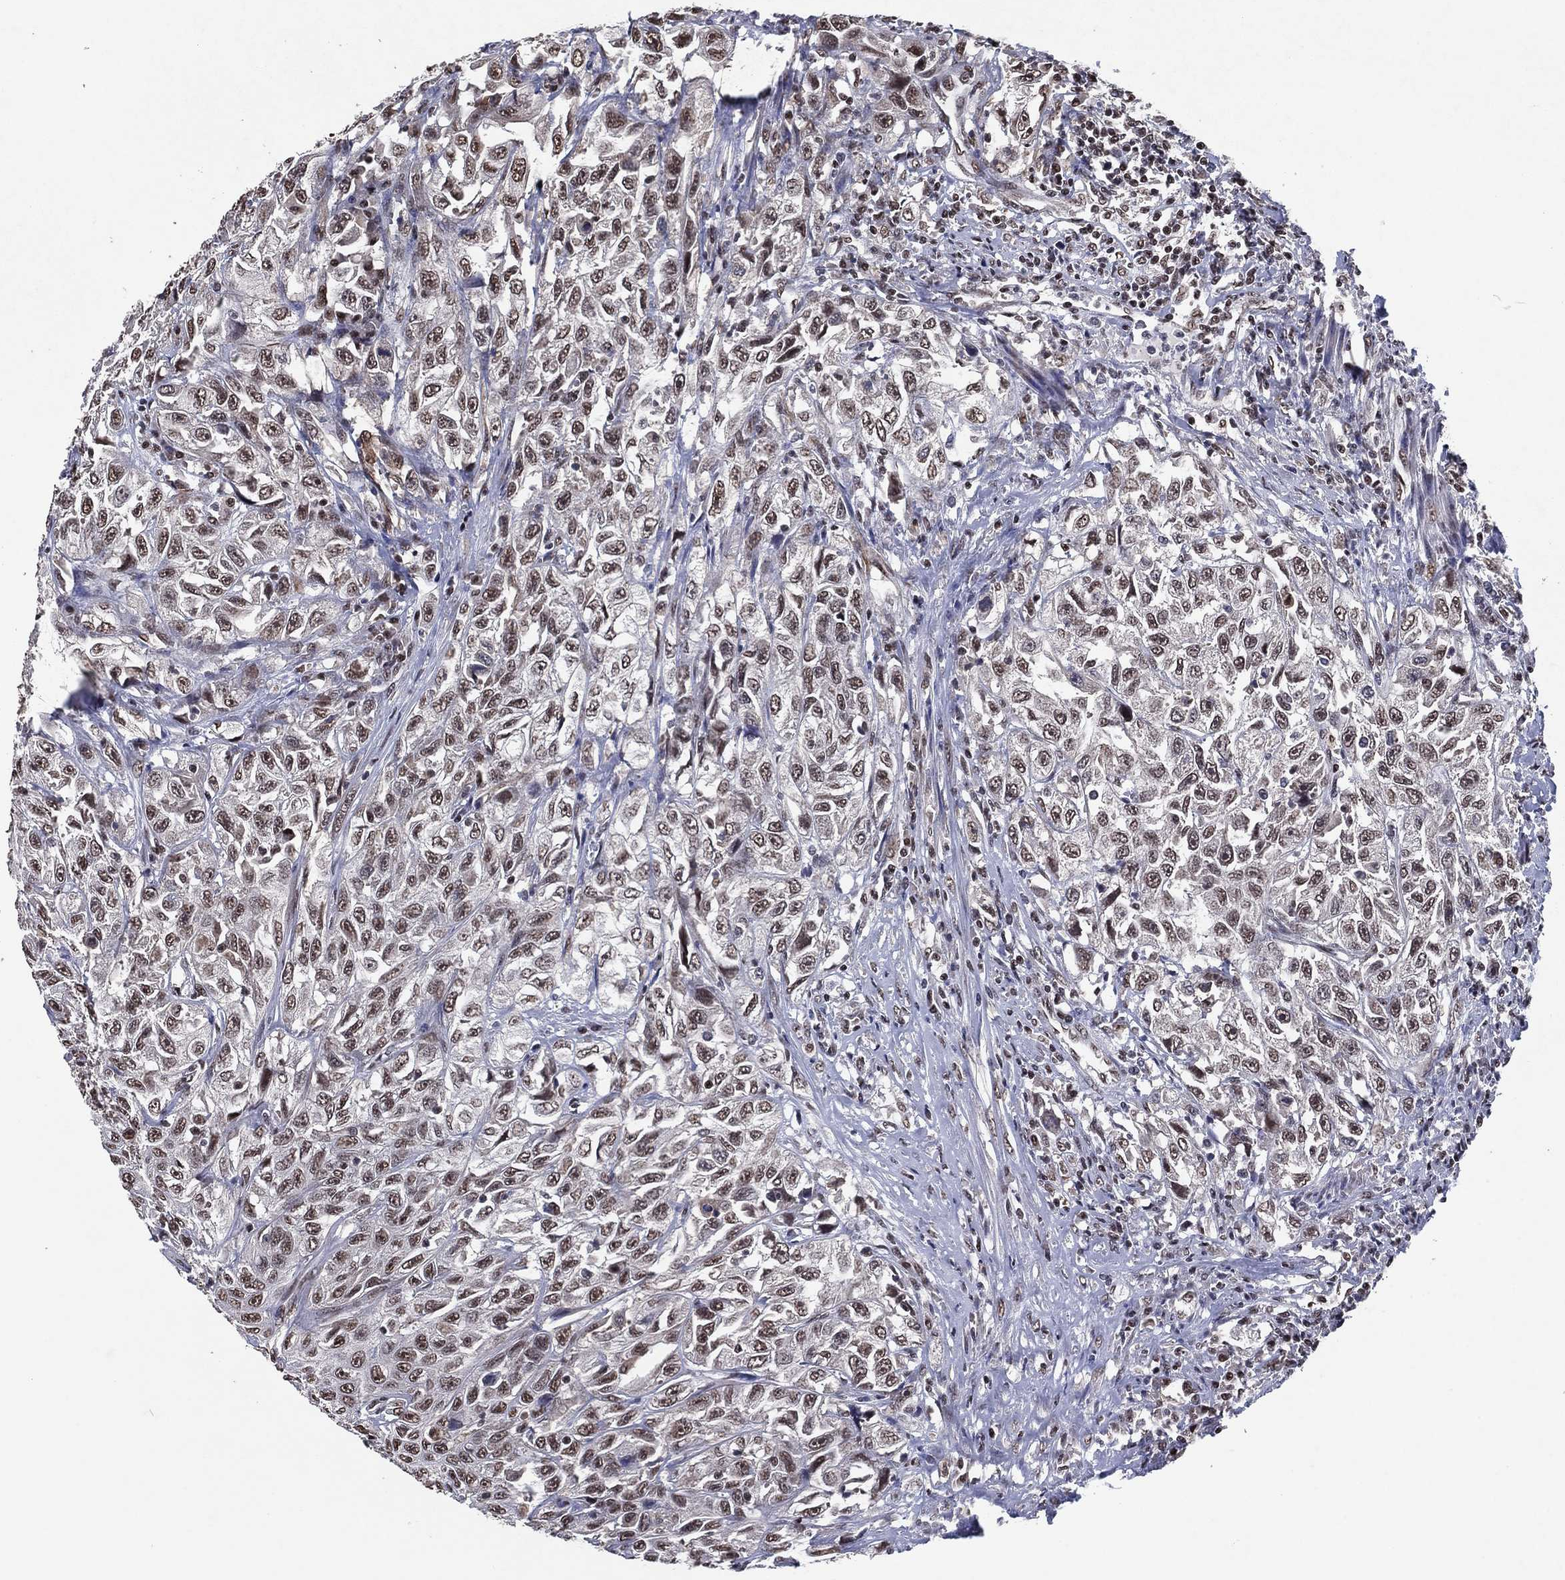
{"staining": {"intensity": "moderate", "quantity": ">75%", "location": "nuclear"}, "tissue": "urothelial cancer", "cell_type": "Tumor cells", "image_type": "cancer", "snomed": [{"axis": "morphology", "description": "Urothelial carcinoma, High grade"}, {"axis": "topography", "description": "Urinary bladder"}], "caption": "Immunohistochemistry (IHC) micrograph of neoplastic tissue: high-grade urothelial carcinoma stained using IHC displays medium levels of moderate protein expression localized specifically in the nuclear of tumor cells, appearing as a nuclear brown color.", "gene": "ZBTB42", "patient": {"sex": "female", "age": 56}}